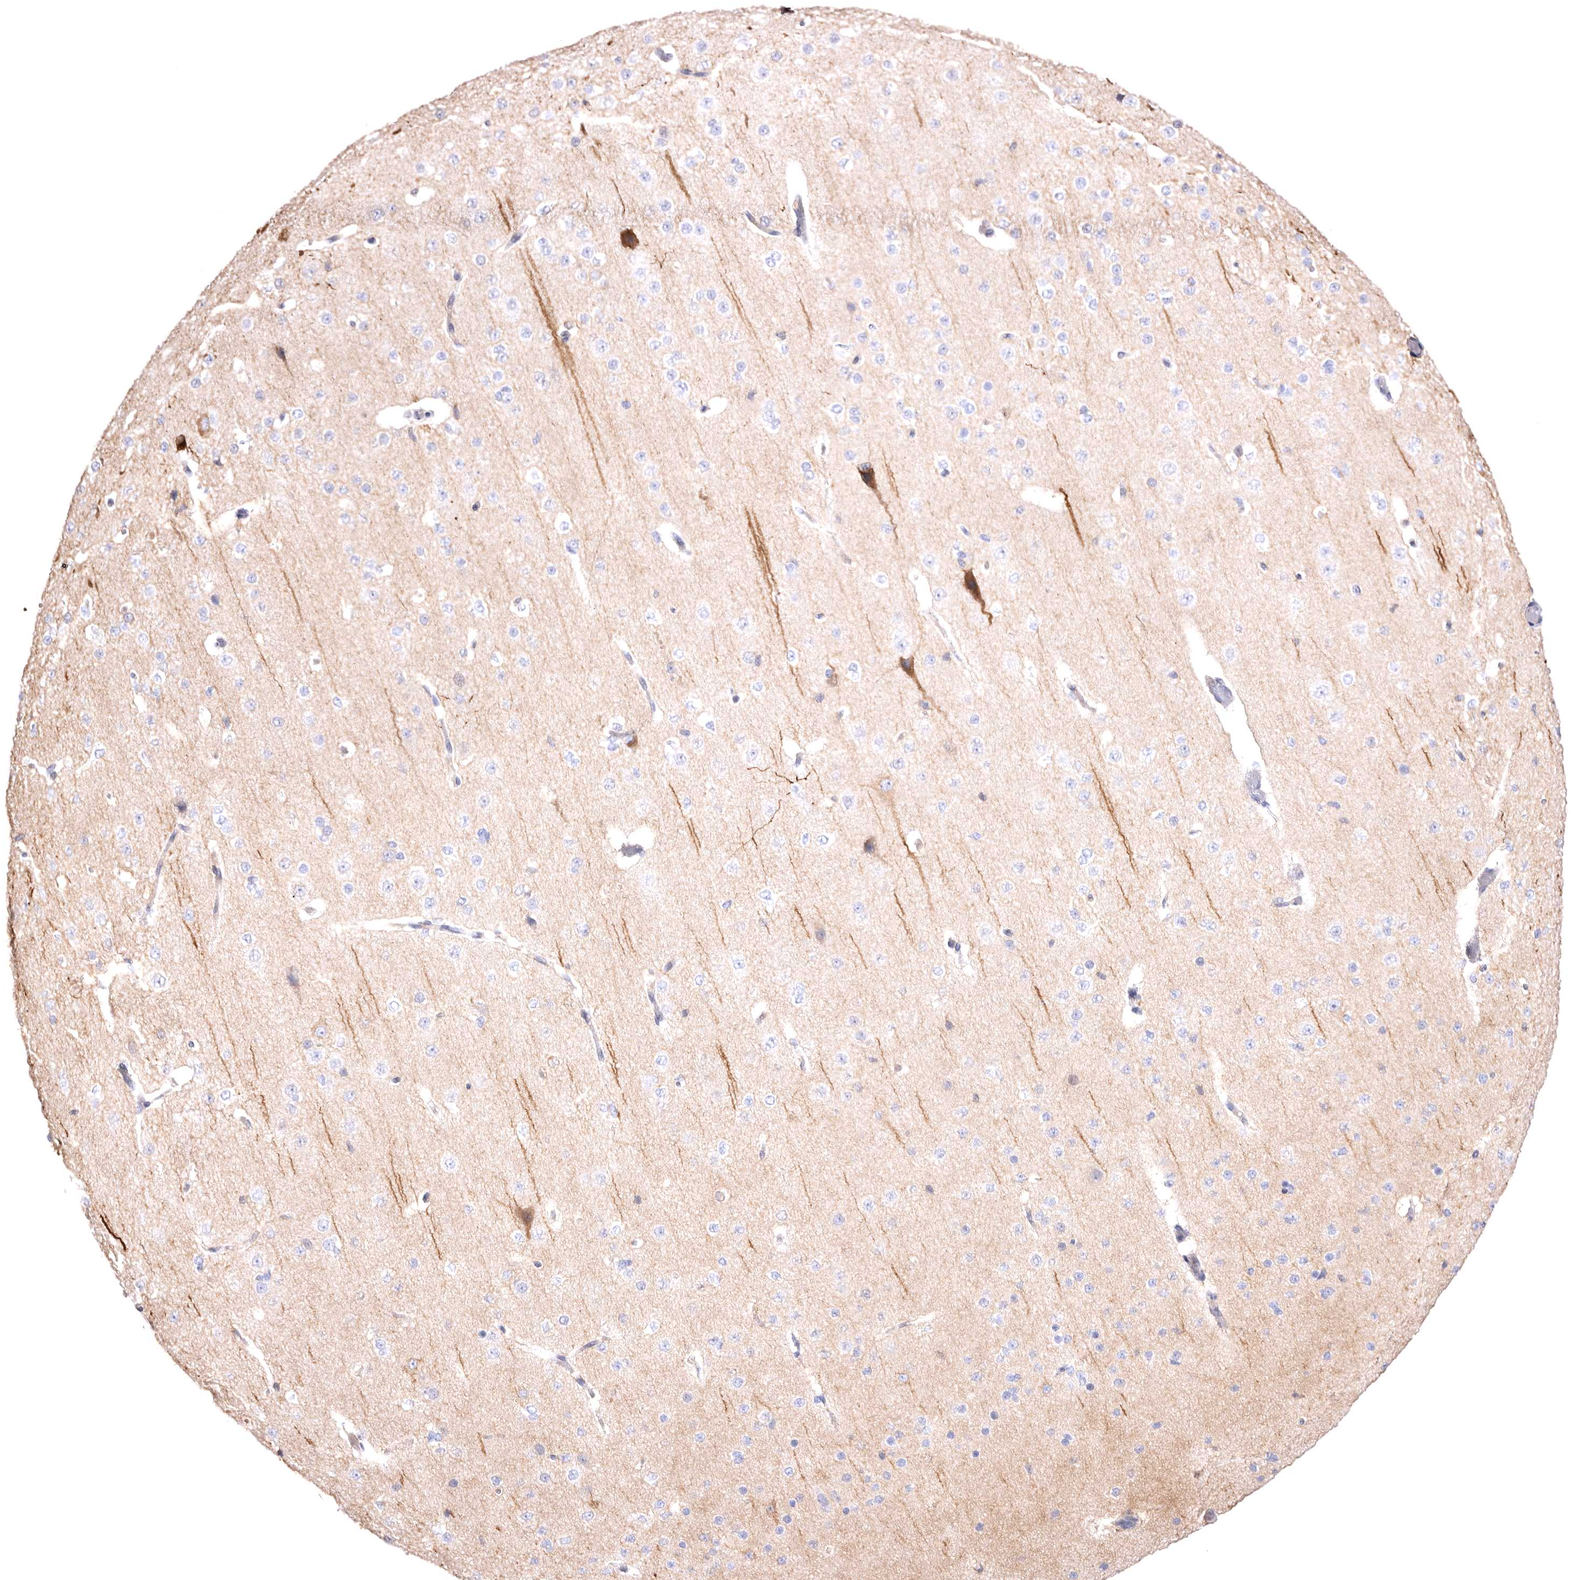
{"staining": {"intensity": "negative", "quantity": "none", "location": "none"}, "tissue": "cerebral cortex", "cell_type": "Endothelial cells", "image_type": "normal", "snomed": [{"axis": "morphology", "description": "Normal tissue, NOS"}, {"axis": "morphology", "description": "Developmental malformation"}, {"axis": "topography", "description": "Cerebral cortex"}], "caption": "Human cerebral cortex stained for a protein using IHC shows no staining in endothelial cells.", "gene": "VPS45", "patient": {"sex": "female", "age": 30}}